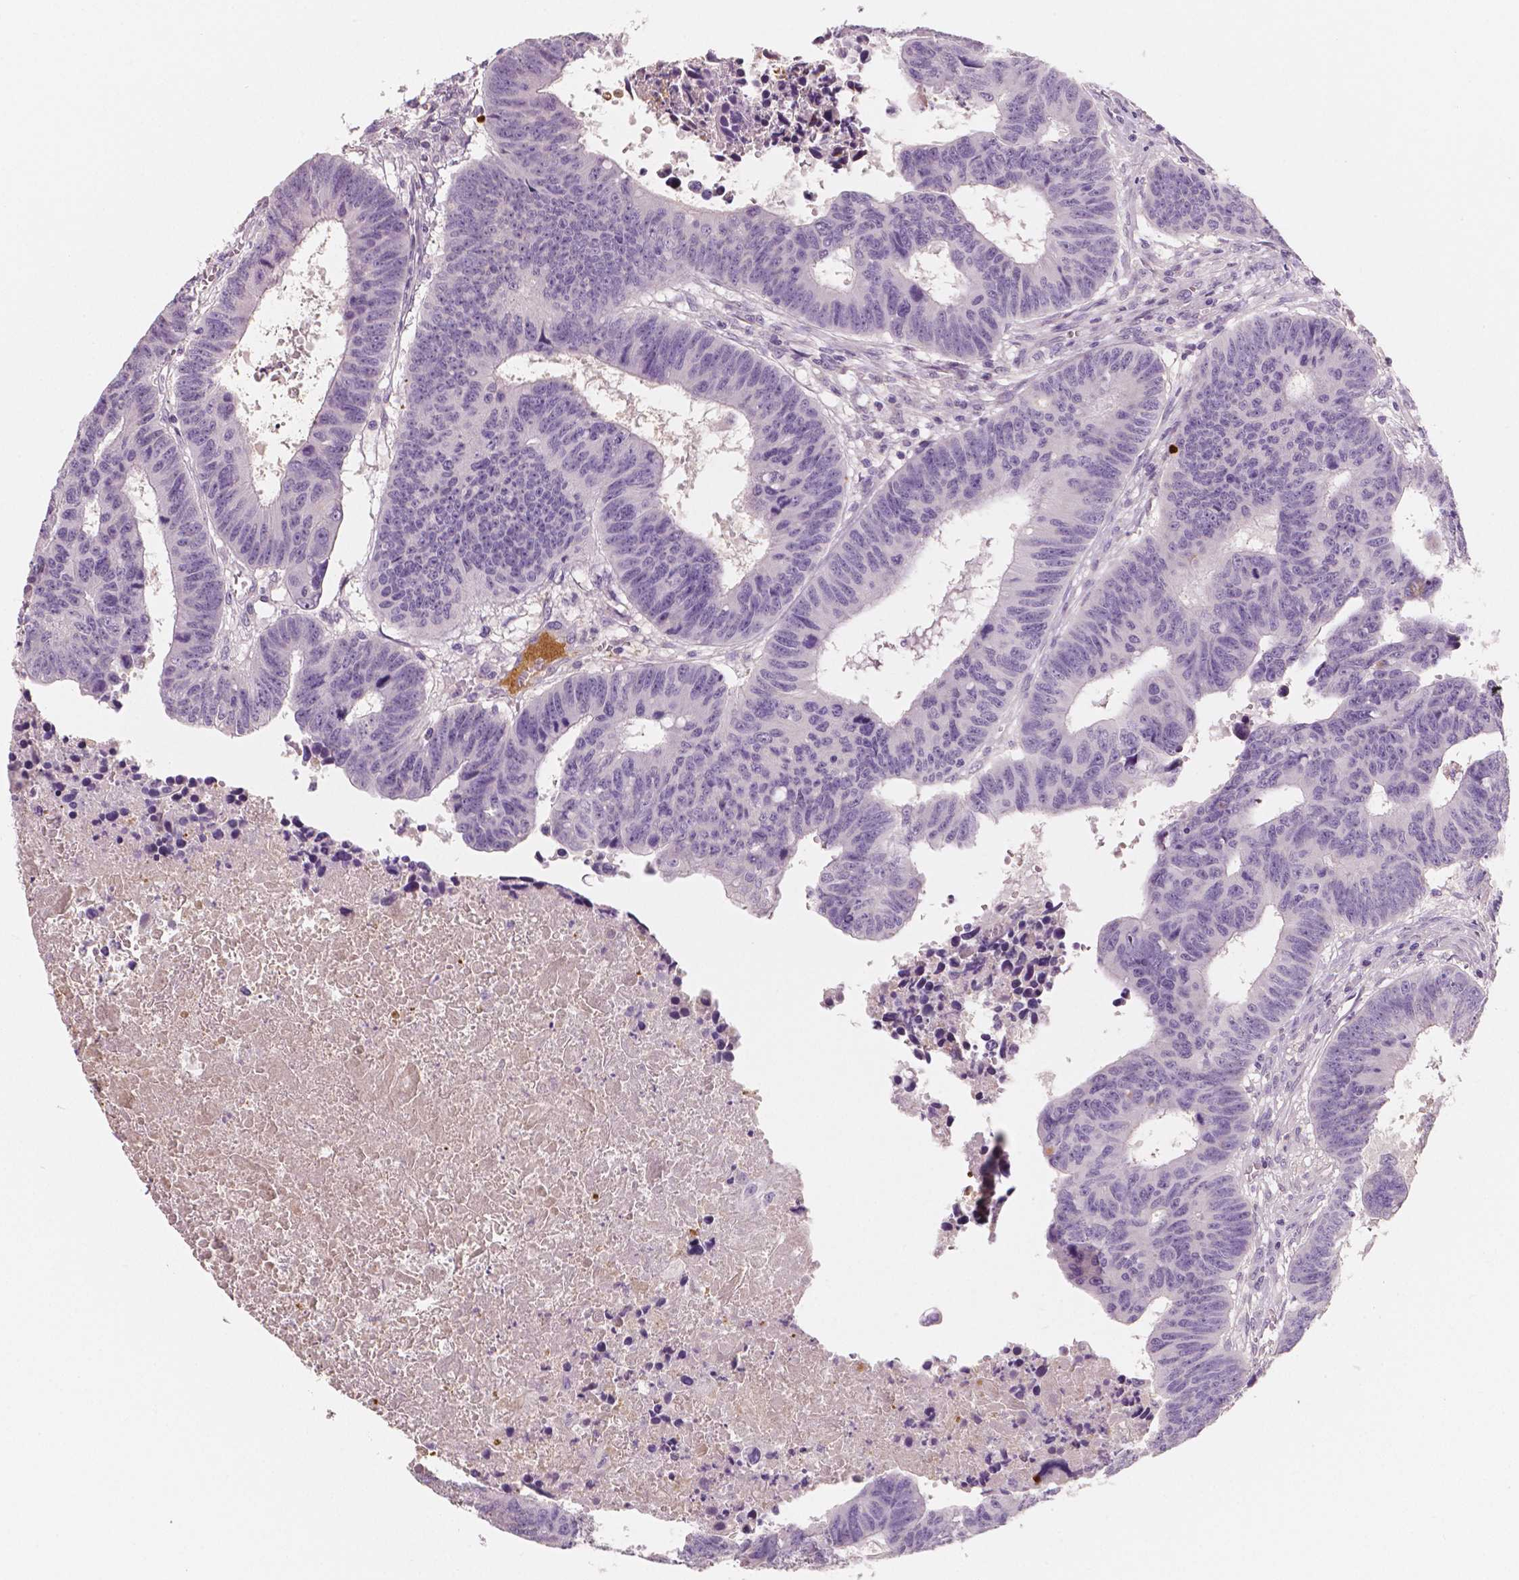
{"staining": {"intensity": "negative", "quantity": "none", "location": "none"}, "tissue": "colorectal cancer", "cell_type": "Tumor cells", "image_type": "cancer", "snomed": [{"axis": "morphology", "description": "Adenocarcinoma, NOS"}, {"axis": "topography", "description": "Rectum"}], "caption": "An immunohistochemistry histopathology image of colorectal cancer (adenocarcinoma) is shown. There is no staining in tumor cells of colorectal cancer (adenocarcinoma). (DAB immunohistochemistry (IHC) with hematoxylin counter stain).", "gene": "APOA4", "patient": {"sex": "female", "age": 85}}